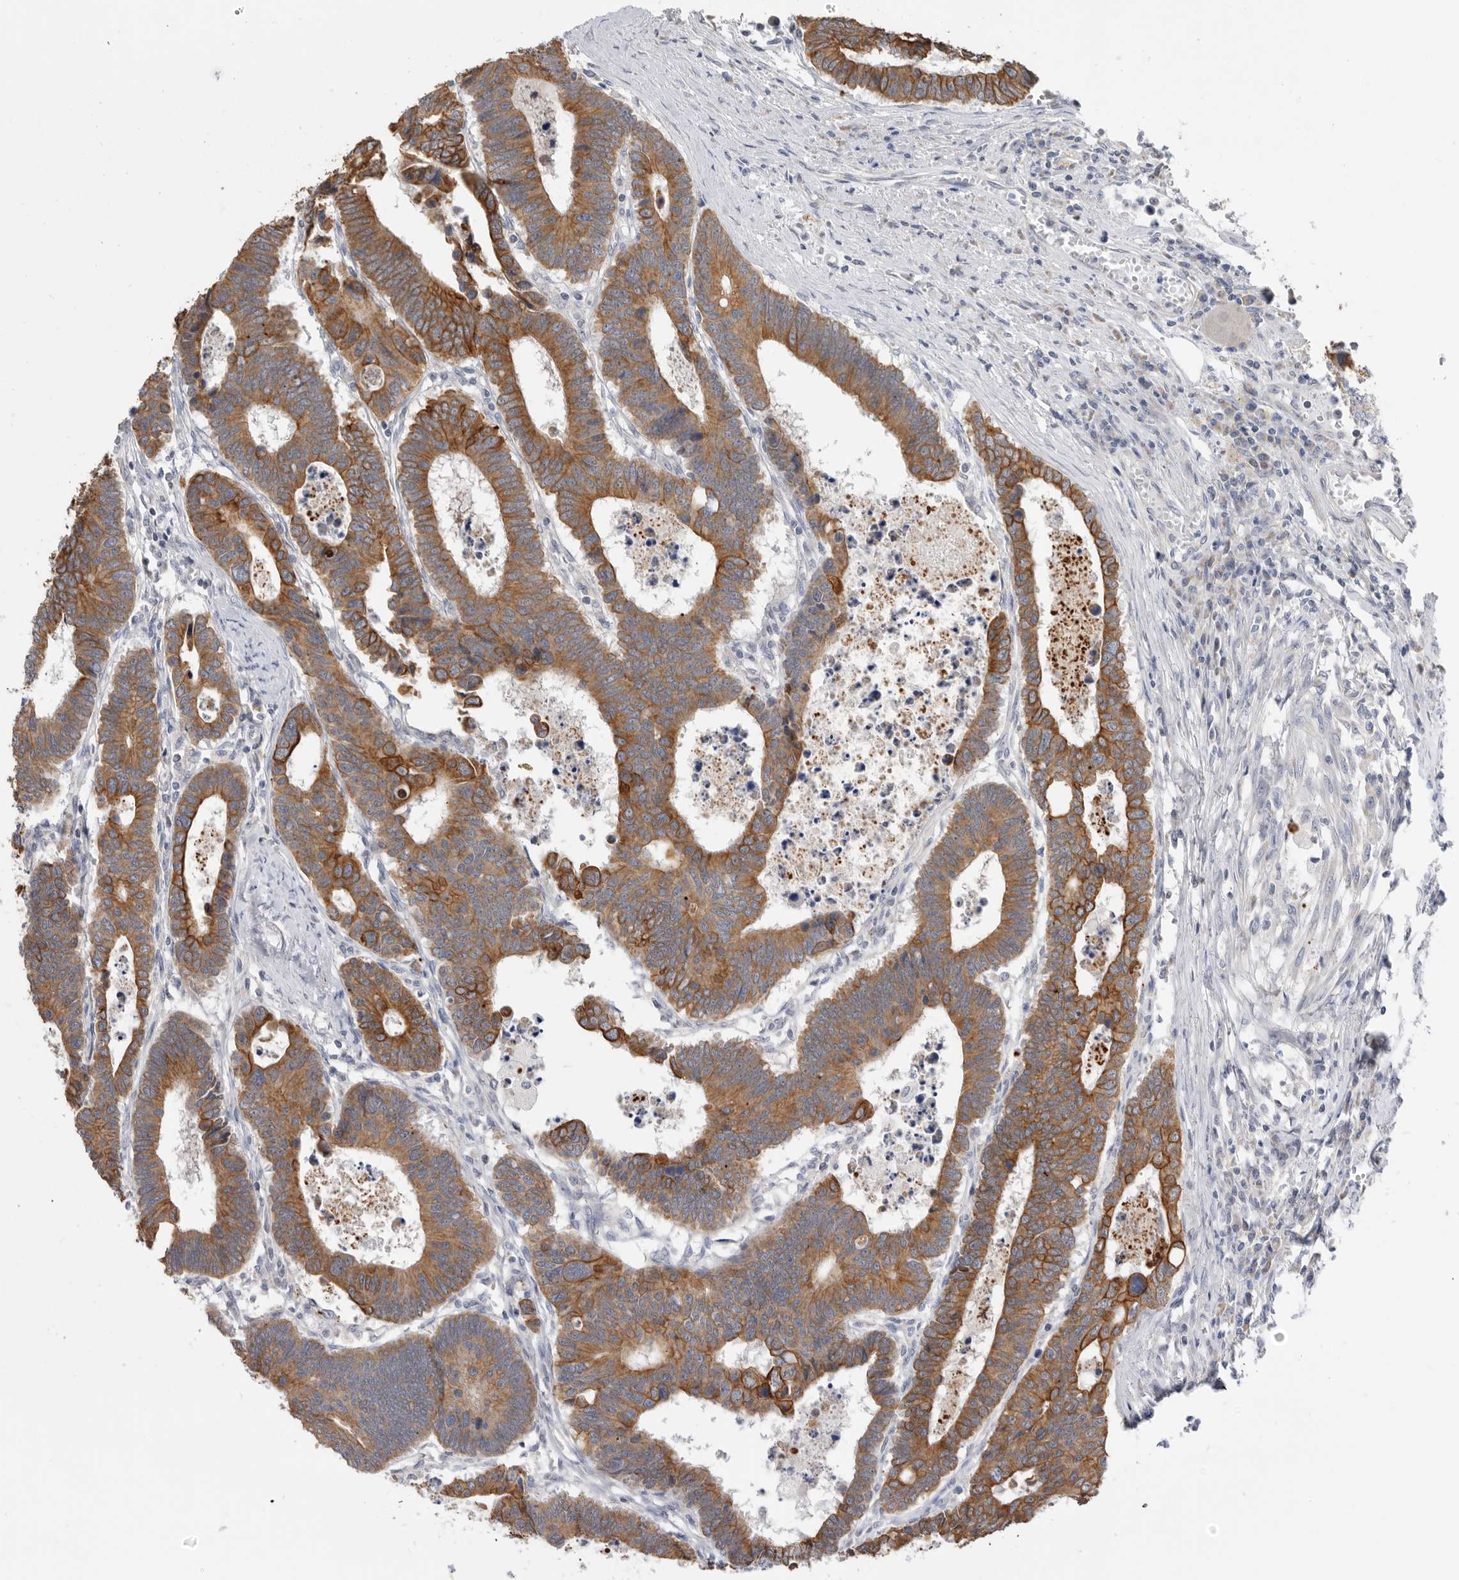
{"staining": {"intensity": "moderate", "quantity": ">75%", "location": "cytoplasmic/membranous"}, "tissue": "colorectal cancer", "cell_type": "Tumor cells", "image_type": "cancer", "snomed": [{"axis": "morphology", "description": "Adenocarcinoma, NOS"}, {"axis": "topography", "description": "Rectum"}], "caption": "About >75% of tumor cells in human colorectal cancer show moderate cytoplasmic/membranous protein staining as visualized by brown immunohistochemical staining.", "gene": "MTFR1L", "patient": {"sex": "male", "age": 84}}